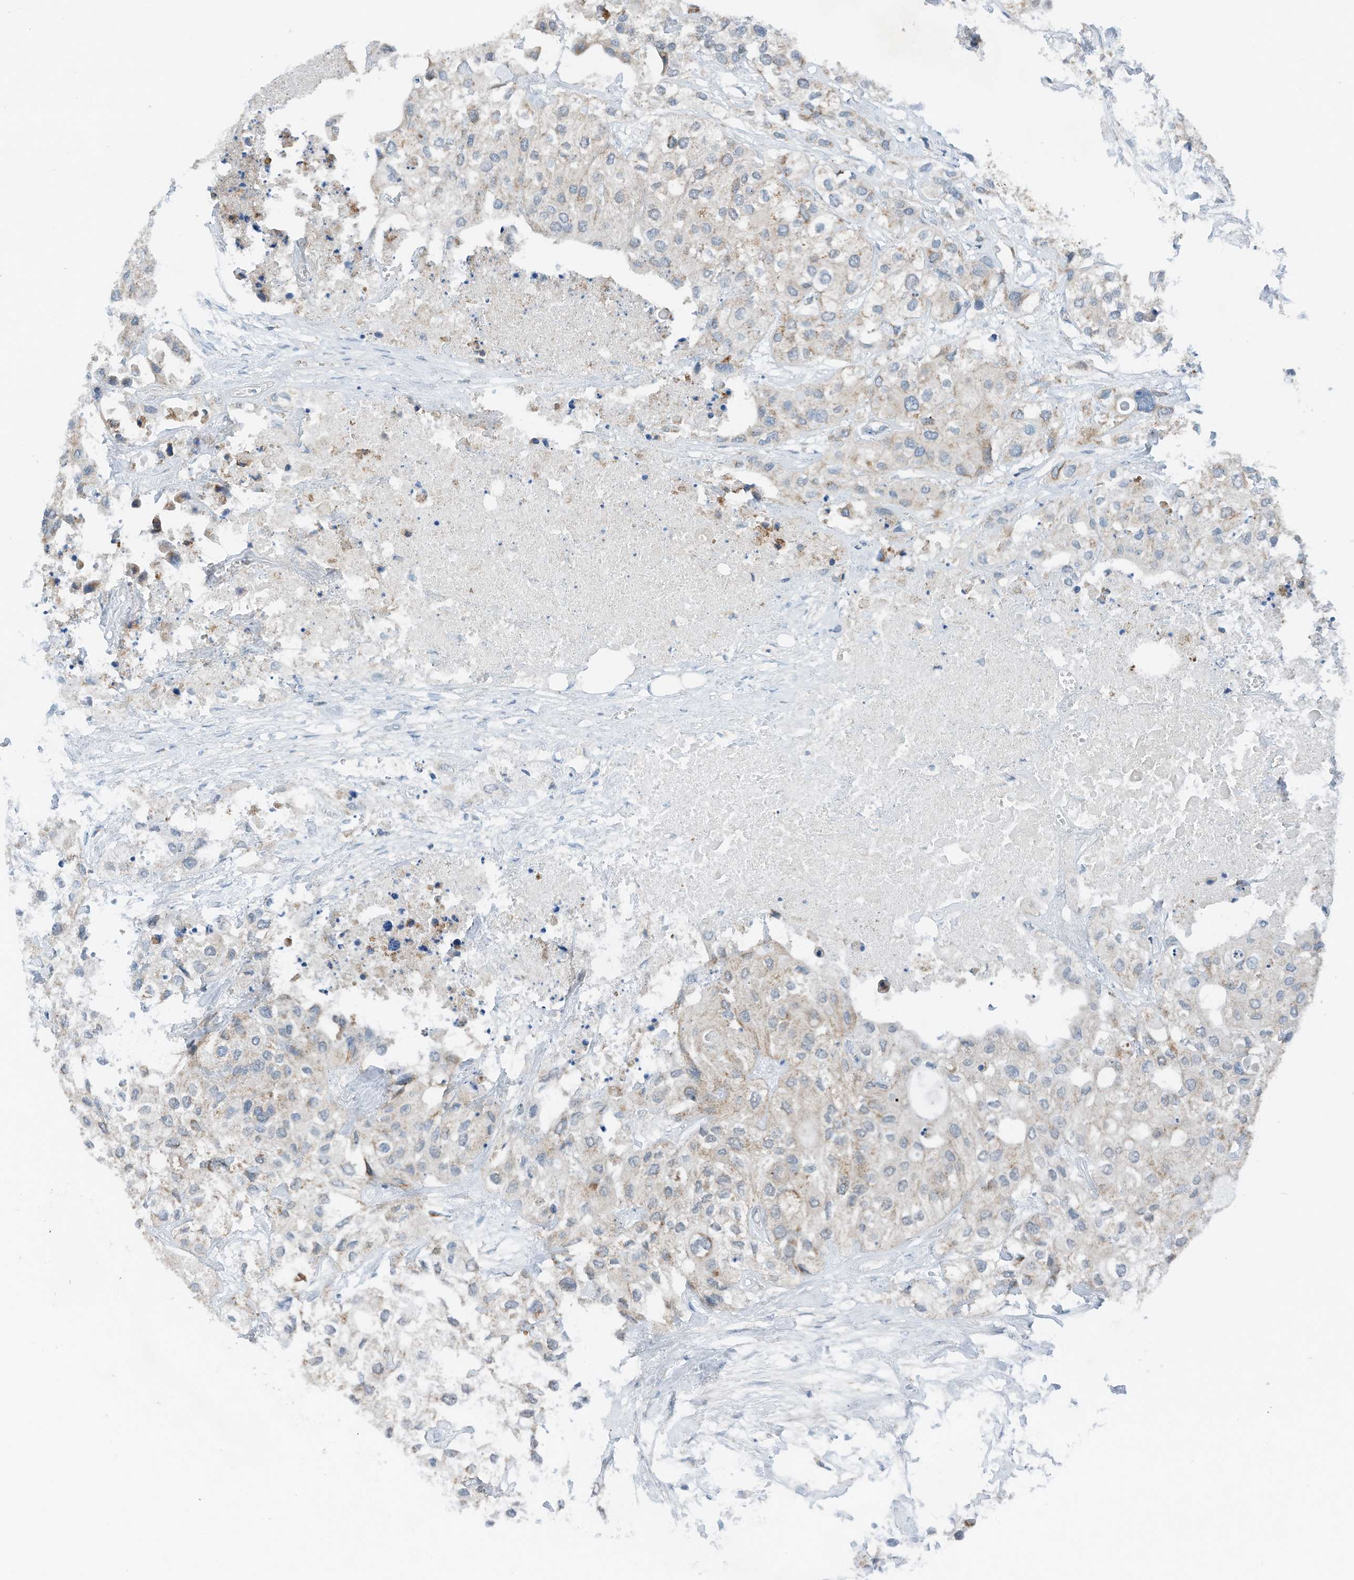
{"staining": {"intensity": "weak", "quantity": "25%-75%", "location": "cytoplasmic/membranous"}, "tissue": "urothelial cancer", "cell_type": "Tumor cells", "image_type": "cancer", "snomed": [{"axis": "morphology", "description": "Urothelial carcinoma, High grade"}, {"axis": "topography", "description": "Urinary bladder"}], "caption": "Human high-grade urothelial carcinoma stained with a protein marker displays weak staining in tumor cells.", "gene": "RMND1", "patient": {"sex": "male", "age": 64}}